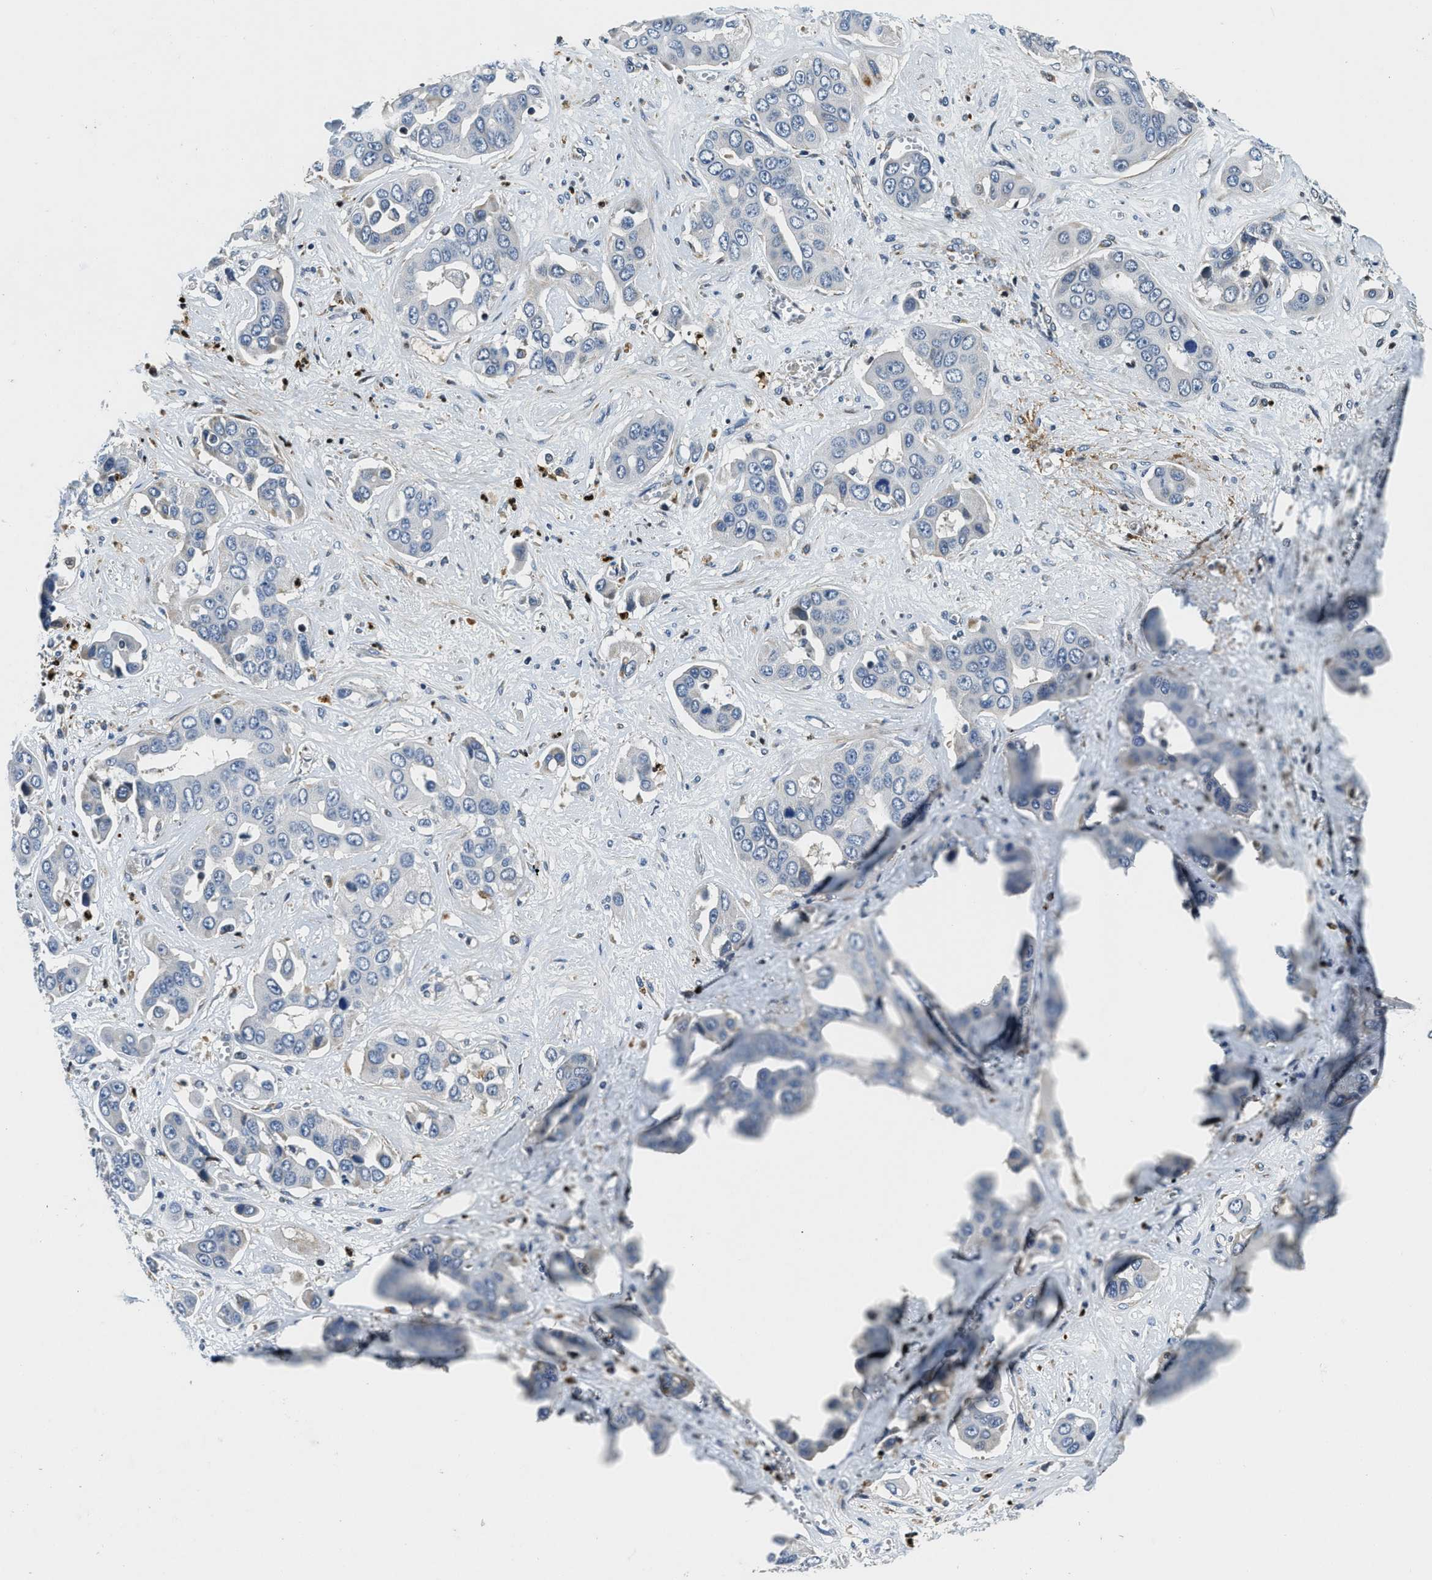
{"staining": {"intensity": "negative", "quantity": "none", "location": "none"}, "tissue": "liver cancer", "cell_type": "Tumor cells", "image_type": "cancer", "snomed": [{"axis": "morphology", "description": "Cholangiocarcinoma"}, {"axis": "topography", "description": "Liver"}], "caption": "An IHC micrograph of cholangiocarcinoma (liver) is shown. There is no staining in tumor cells of cholangiocarcinoma (liver).", "gene": "ZC3HC1", "patient": {"sex": "female", "age": 52}}